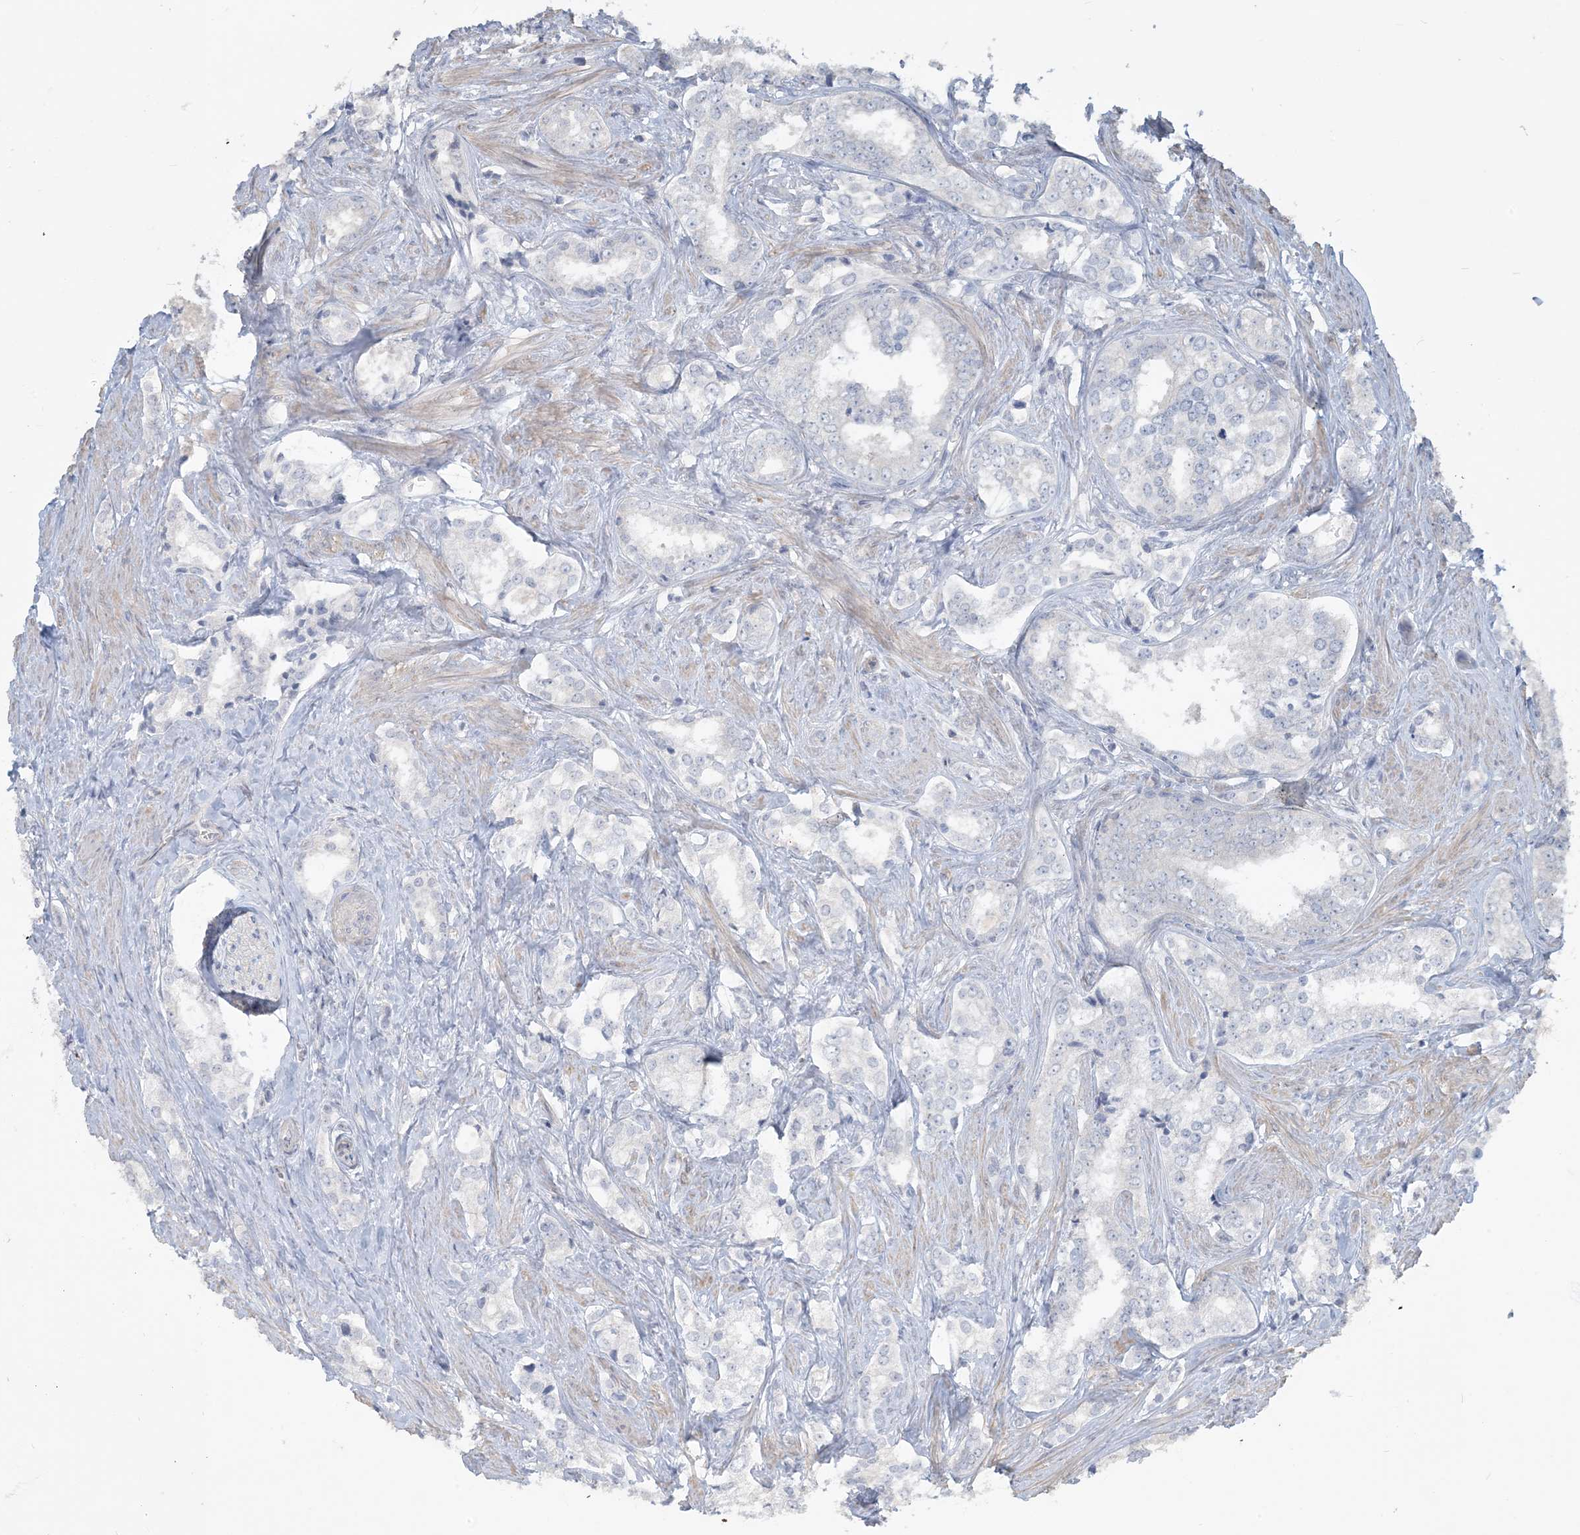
{"staining": {"intensity": "negative", "quantity": "none", "location": "none"}, "tissue": "prostate cancer", "cell_type": "Tumor cells", "image_type": "cancer", "snomed": [{"axis": "morphology", "description": "Adenocarcinoma, High grade"}, {"axis": "topography", "description": "Prostate"}], "caption": "Prostate high-grade adenocarcinoma was stained to show a protein in brown. There is no significant positivity in tumor cells.", "gene": "NPHS2", "patient": {"sex": "male", "age": 66}}